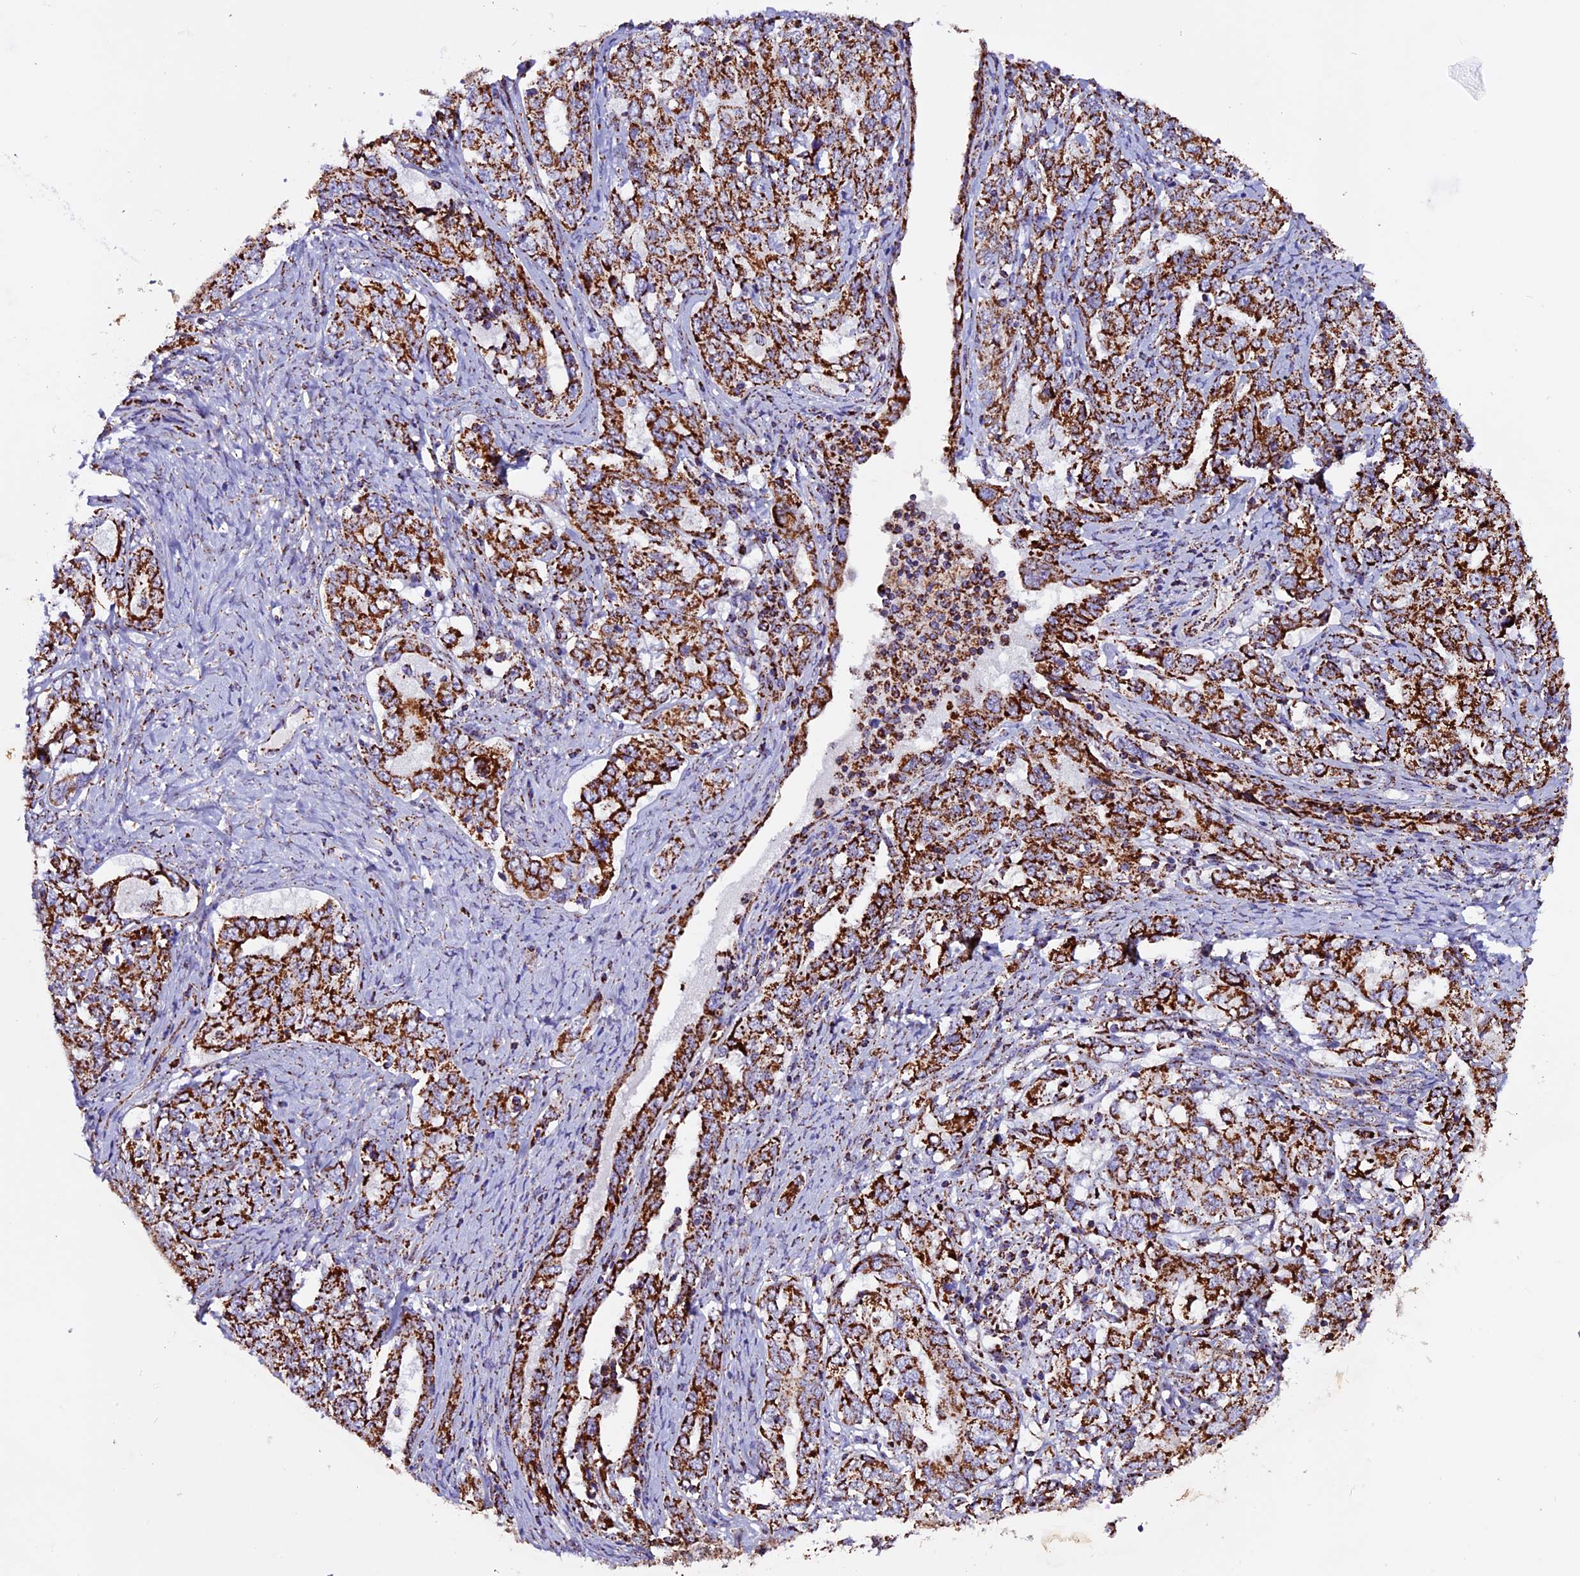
{"staining": {"intensity": "strong", "quantity": ">75%", "location": "cytoplasmic/membranous"}, "tissue": "ovarian cancer", "cell_type": "Tumor cells", "image_type": "cancer", "snomed": [{"axis": "morphology", "description": "Carcinoma, endometroid"}, {"axis": "topography", "description": "Ovary"}], "caption": "Immunohistochemistry (IHC) image of neoplastic tissue: ovarian cancer stained using immunohistochemistry (IHC) exhibits high levels of strong protein expression localized specifically in the cytoplasmic/membranous of tumor cells, appearing as a cytoplasmic/membranous brown color.", "gene": "CX3CL1", "patient": {"sex": "female", "age": 62}}